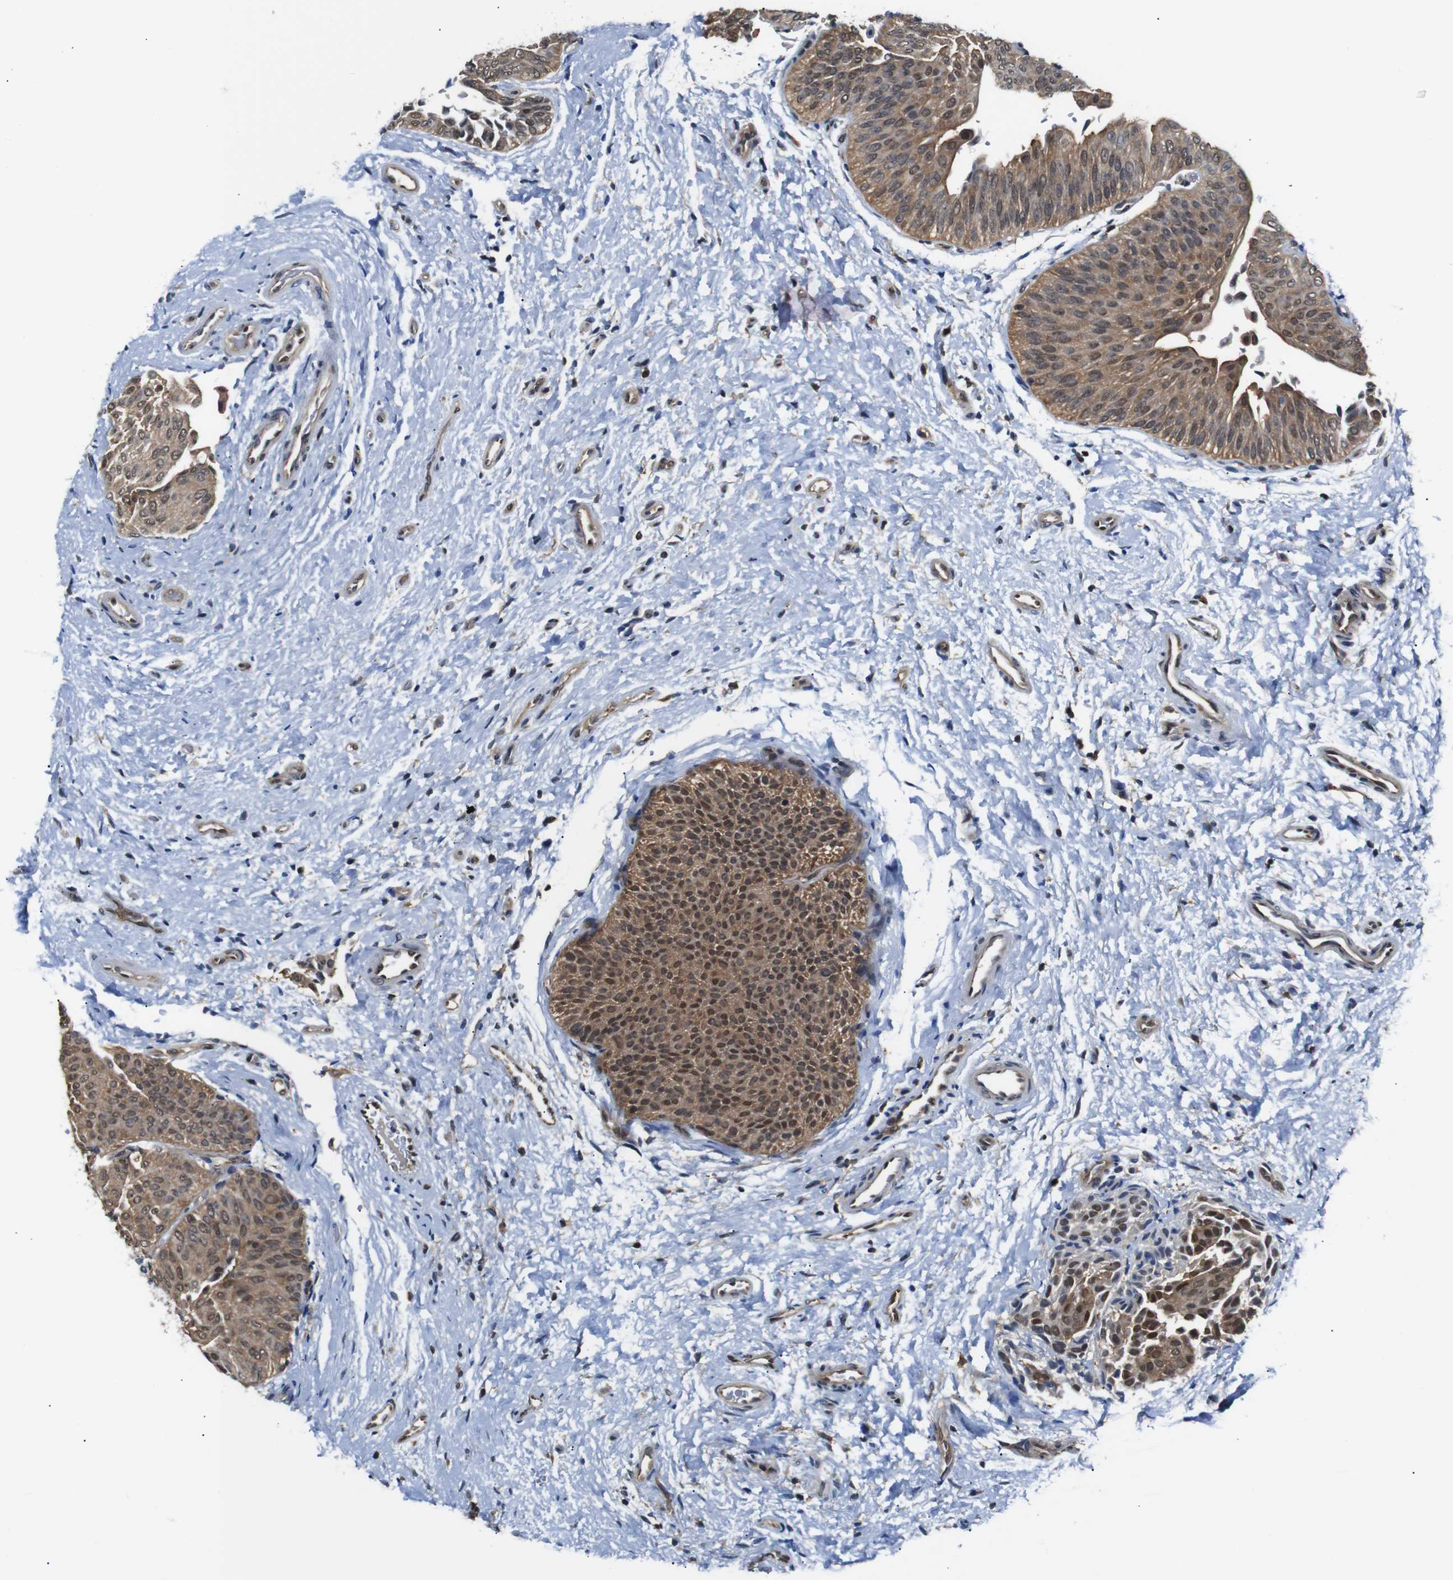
{"staining": {"intensity": "moderate", "quantity": ">75%", "location": "cytoplasmic/membranous,nuclear"}, "tissue": "urothelial cancer", "cell_type": "Tumor cells", "image_type": "cancer", "snomed": [{"axis": "morphology", "description": "Urothelial carcinoma, Low grade"}, {"axis": "topography", "description": "Urinary bladder"}], "caption": "The image reveals immunohistochemical staining of urothelial carcinoma (low-grade). There is moderate cytoplasmic/membranous and nuclear expression is seen in approximately >75% of tumor cells.", "gene": "UBXN1", "patient": {"sex": "female", "age": 60}}